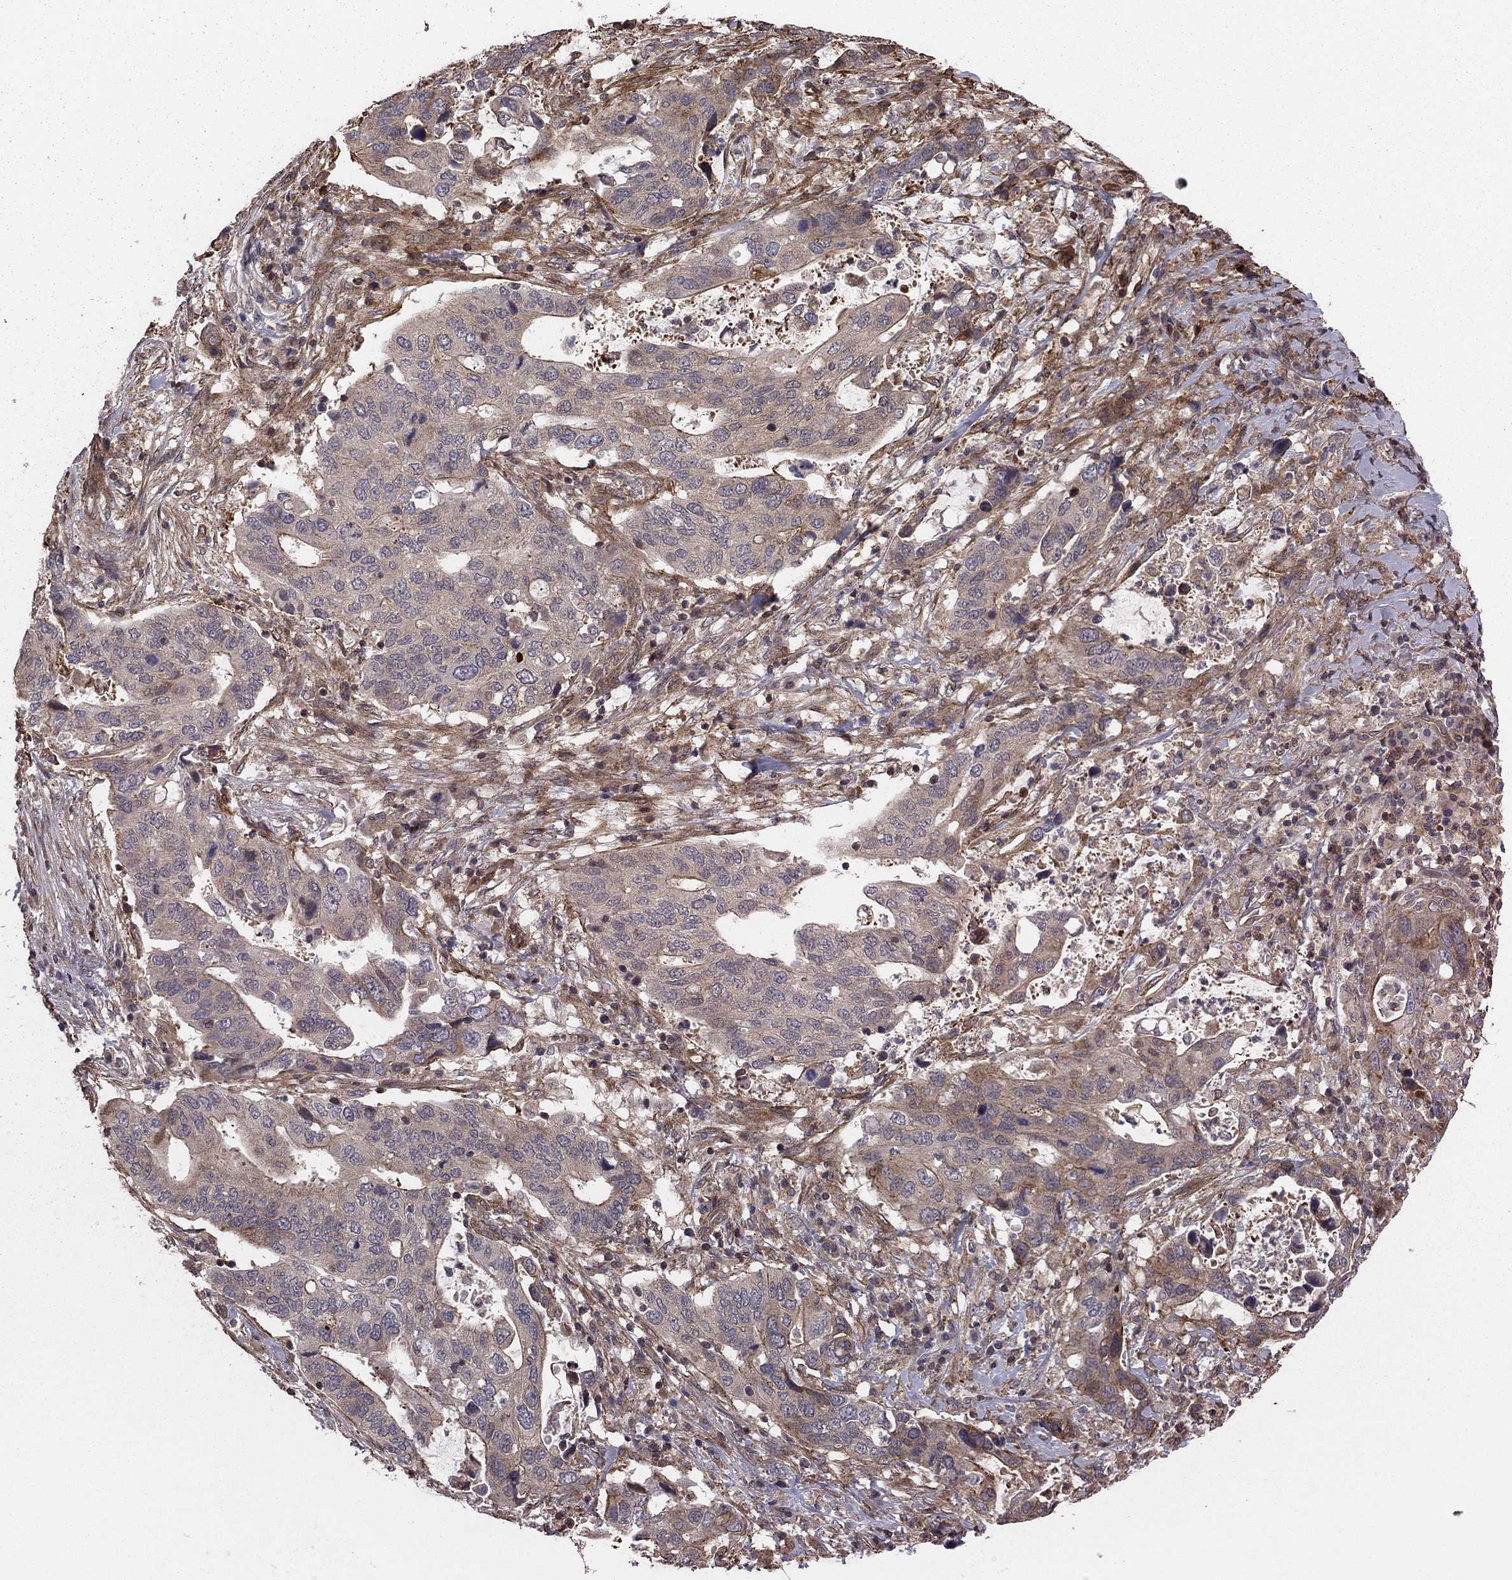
{"staining": {"intensity": "weak", "quantity": "25%-75%", "location": "cytoplasmic/membranous"}, "tissue": "stomach cancer", "cell_type": "Tumor cells", "image_type": "cancer", "snomed": [{"axis": "morphology", "description": "Adenocarcinoma, NOS"}, {"axis": "topography", "description": "Stomach"}], "caption": "This is a histology image of IHC staining of adenocarcinoma (stomach), which shows weak positivity in the cytoplasmic/membranous of tumor cells.", "gene": "HABP4", "patient": {"sex": "male", "age": 54}}